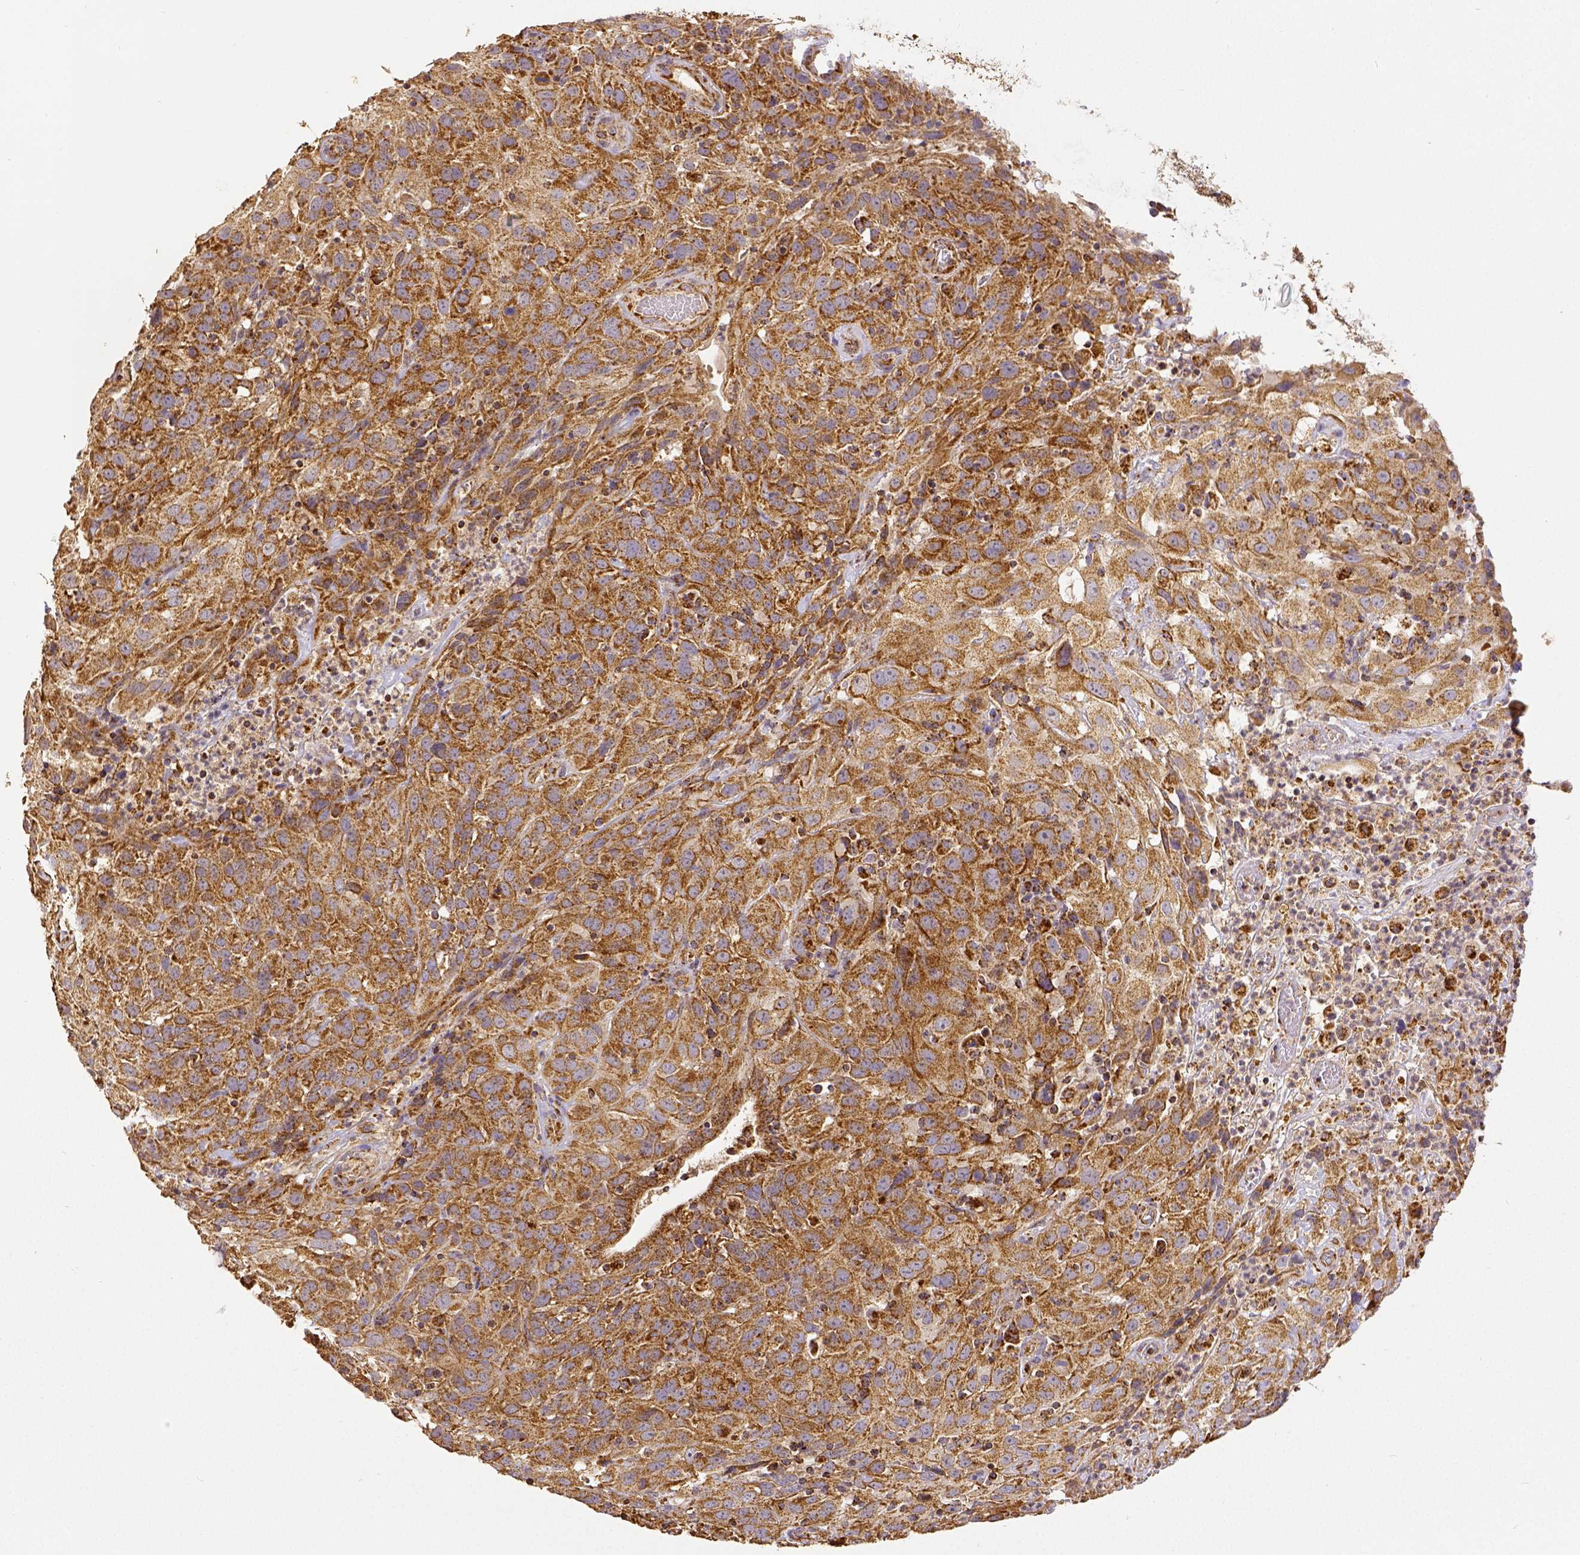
{"staining": {"intensity": "moderate", "quantity": ">75%", "location": "cytoplasmic/membranous"}, "tissue": "cervical cancer", "cell_type": "Tumor cells", "image_type": "cancer", "snomed": [{"axis": "morphology", "description": "Squamous cell carcinoma, NOS"}, {"axis": "topography", "description": "Cervix"}], "caption": "An image showing moderate cytoplasmic/membranous positivity in about >75% of tumor cells in cervical cancer, as visualized by brown immunohistochemical staining.", "gene": "SDHB", "patient": {"sex": "female", "age": 32}}